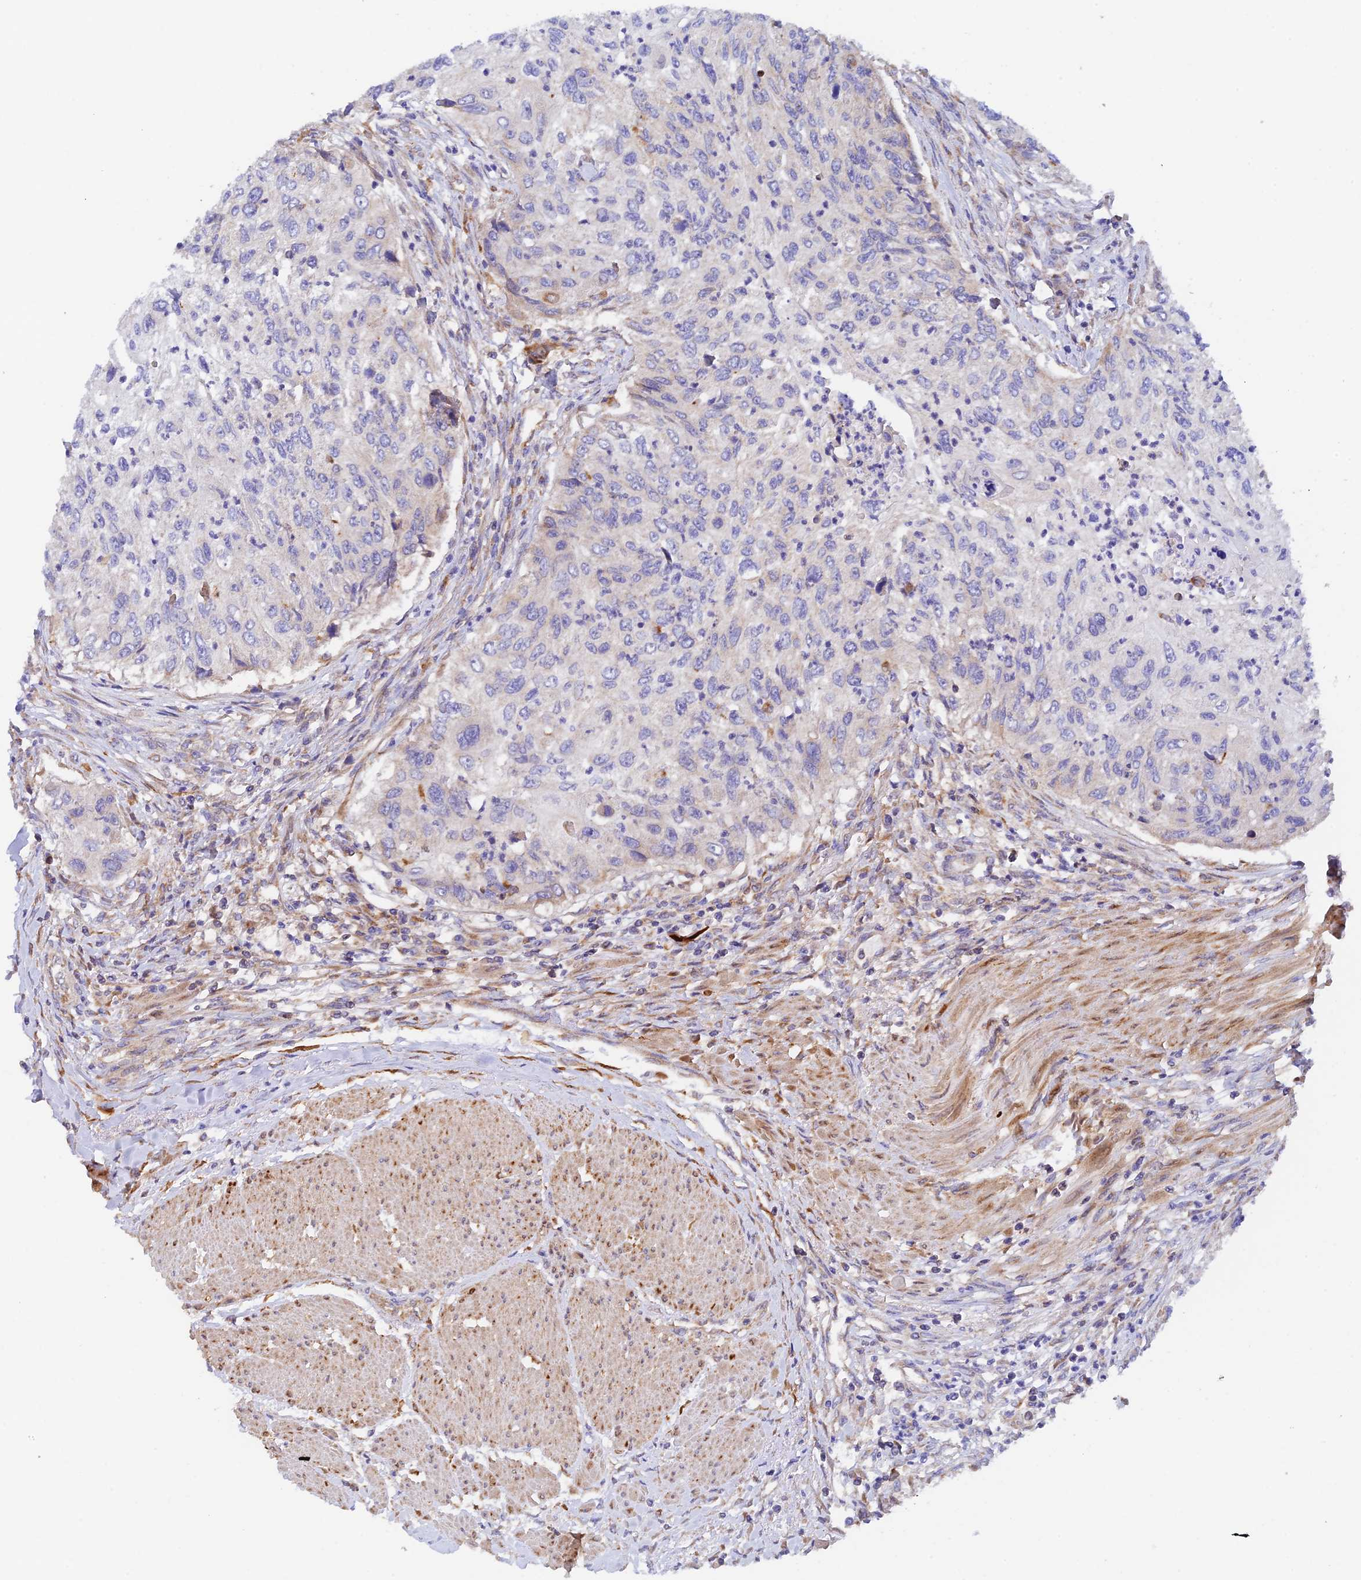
{"staining": {"intensity": "negative", "quantity": "none", "location": "none"}, "tissue": "urothelial cancer", "cell_type": "Tumor cells", "image_type": "cancer", "snomed": [{"axis": "morphology", "description": "Urothelial carcinoma, High grade"}, {"axis": "topography", "description": "Urinary bladder"}], "caption": "Histopathology image shows no significant protein expression in tumor cells of urothelial cancer.", "gene": "RANBP6", "patient": {"sex": "female", "age": 60}}